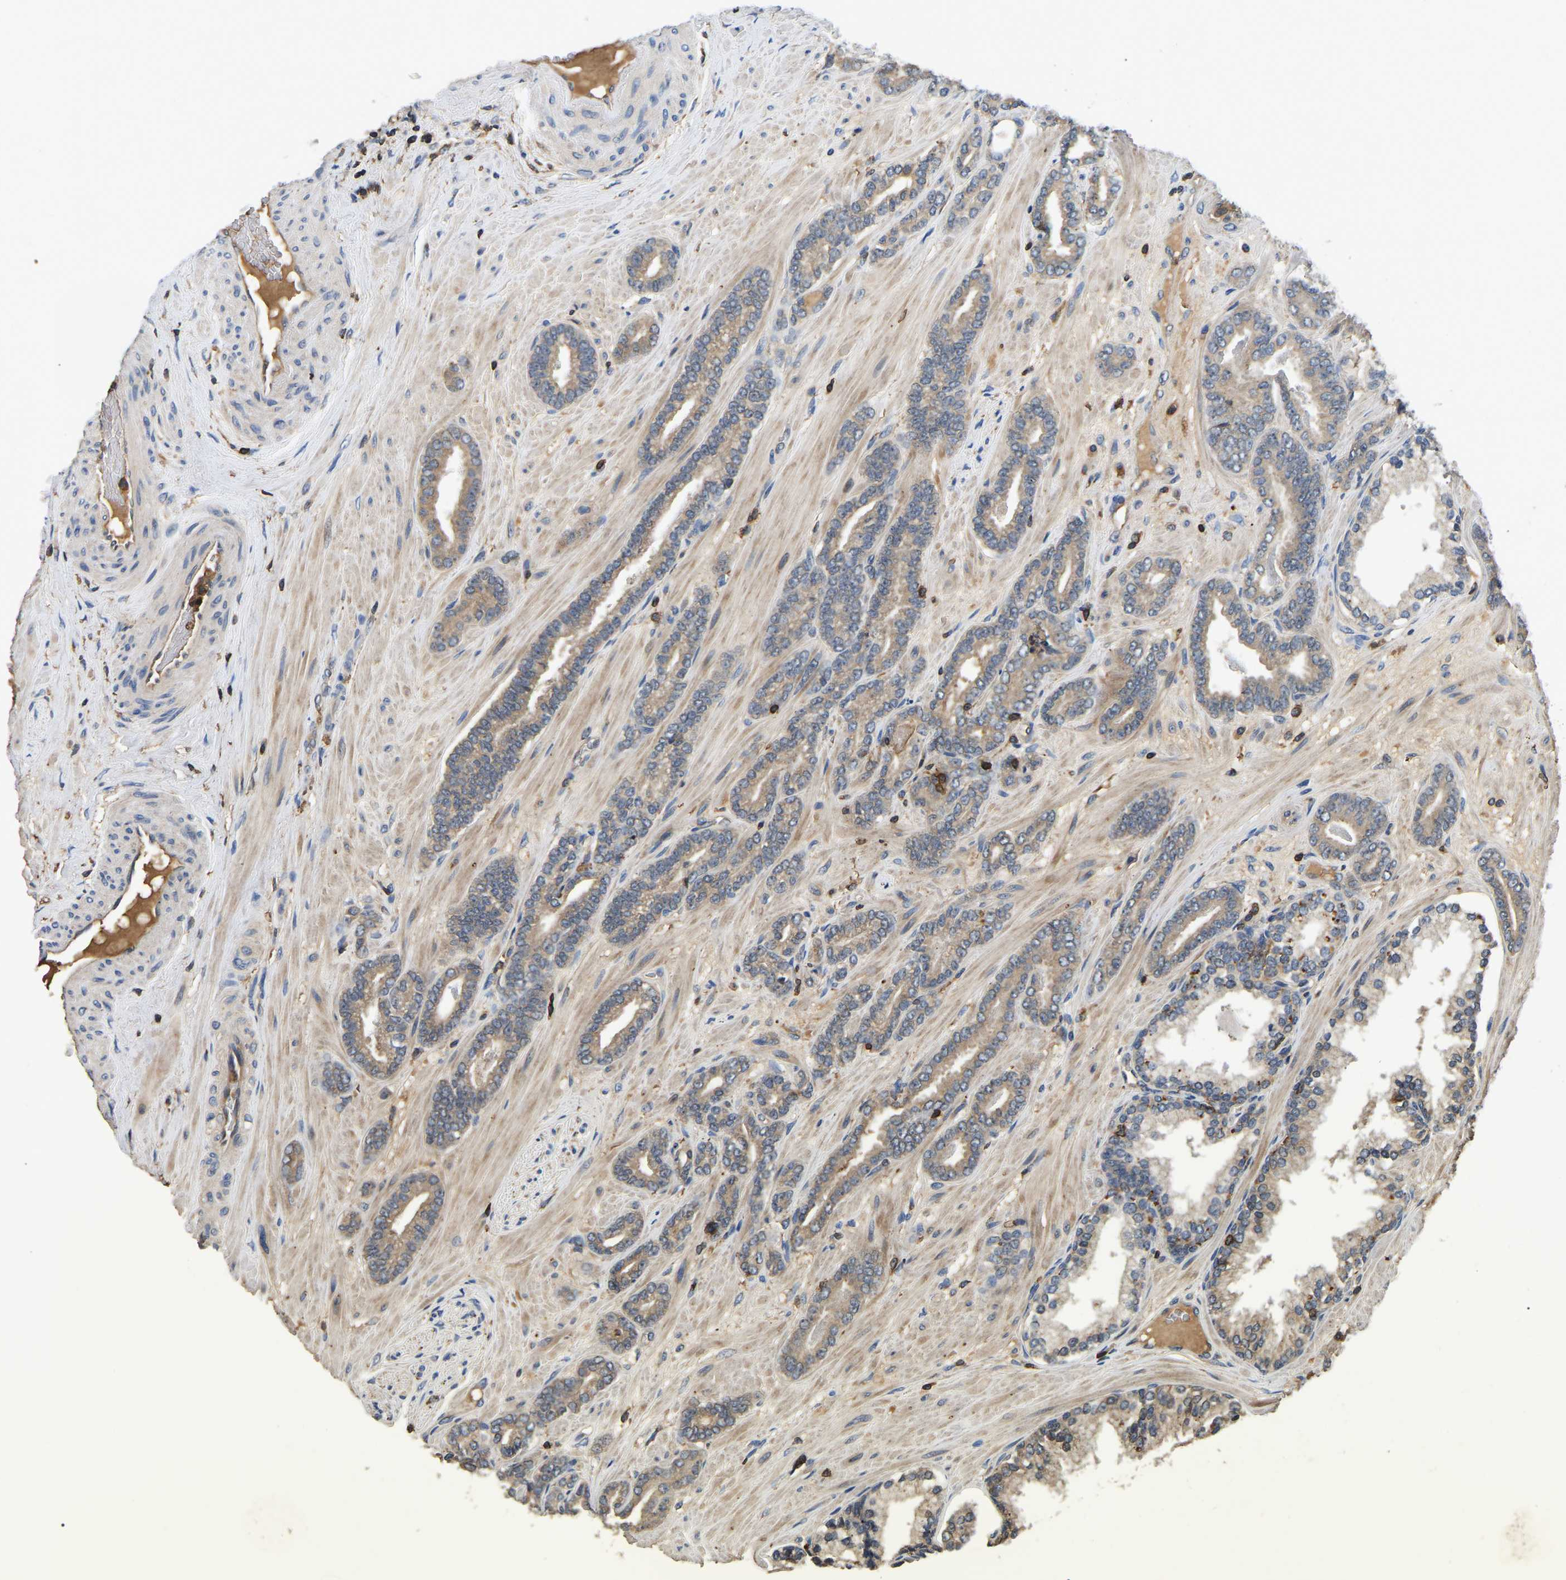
{"staining": {"intensity": "weak", "quantity": "25%-75%", "location": "cytoplasmic/membranous"}, "tissue": "prostate cancer", "cell_type": "Tumor cells", "image_type": "cancer", "snomed": [{"axis": "morphology", "description": "Adenocarcinoma, Low grade"}, {"axis": "topography", "description": "Prostate"}], "caption": "Immunohistochemistry of low-grade adenocarcinoma (prostate) demonstrates low levels of weak cytoplasmic/membranous staining in about 25%-75% of tumor cells. Immunohistochemistry (ihc) stains the protein in brown and the nuclei are stained blue.", "gene": "SMPD2", "patient": {"sex": "male", "age": 63}}